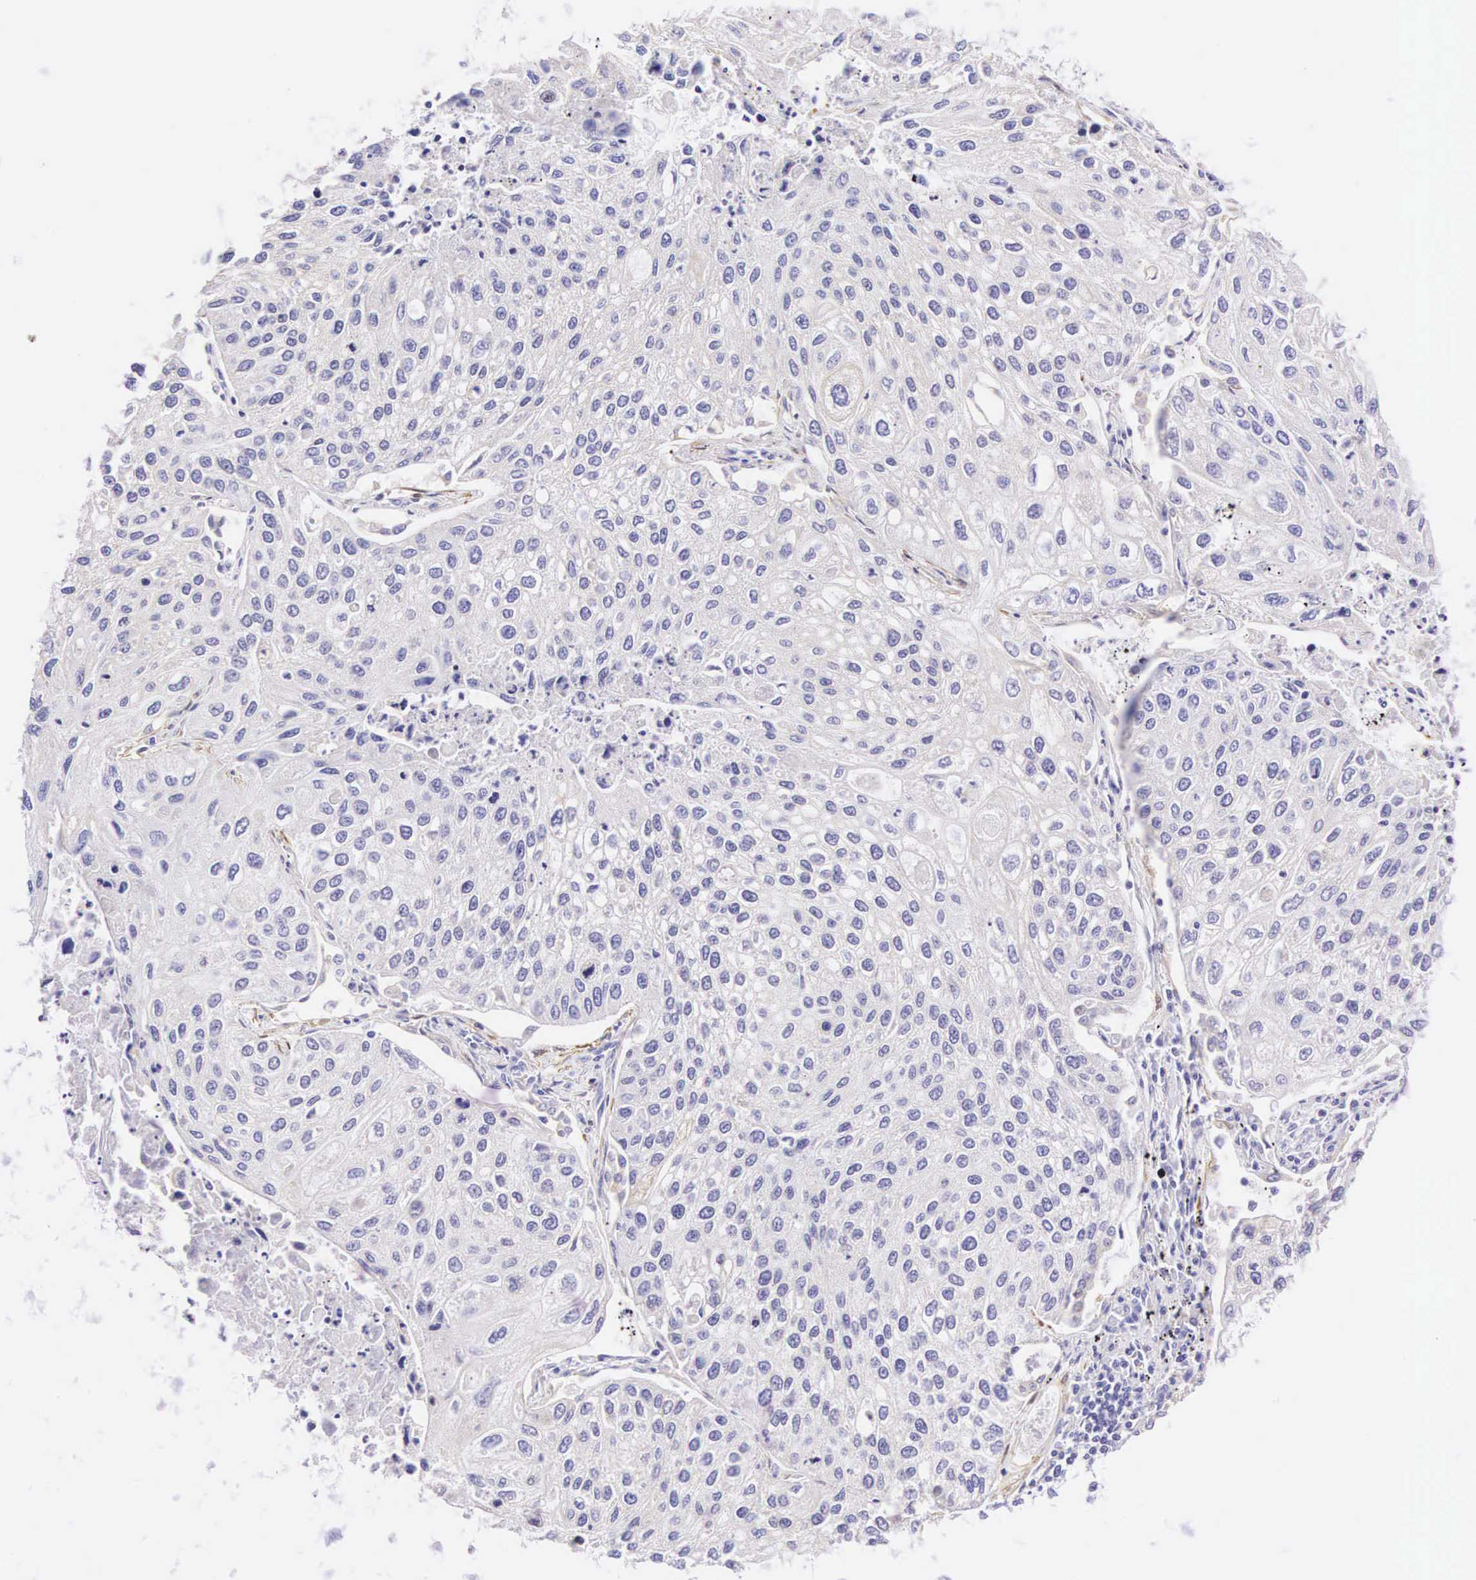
{"staining": {"intensity": "negative", "quantity": "none", "location": "none"}, "tissue": "lung cancer", "cell_type": "Tumor cells", "image_type": "cancer", "snomed": [{"axis": "morphology", "description": "Squamous cell carcinoma, NOS"}, {"axis": "topography", "description": "Lung"}], "caption": "High magnification brightfield microscopy of squamous cell carcinoma (lung) stained with DAB (3,3'-diaminobenzidine) (brown) and counterstained with hematoxylin (blue): tumor cells show no significant positivity.", "gene": "CNN1", "patient": {"sex": "male", "age": 75}}